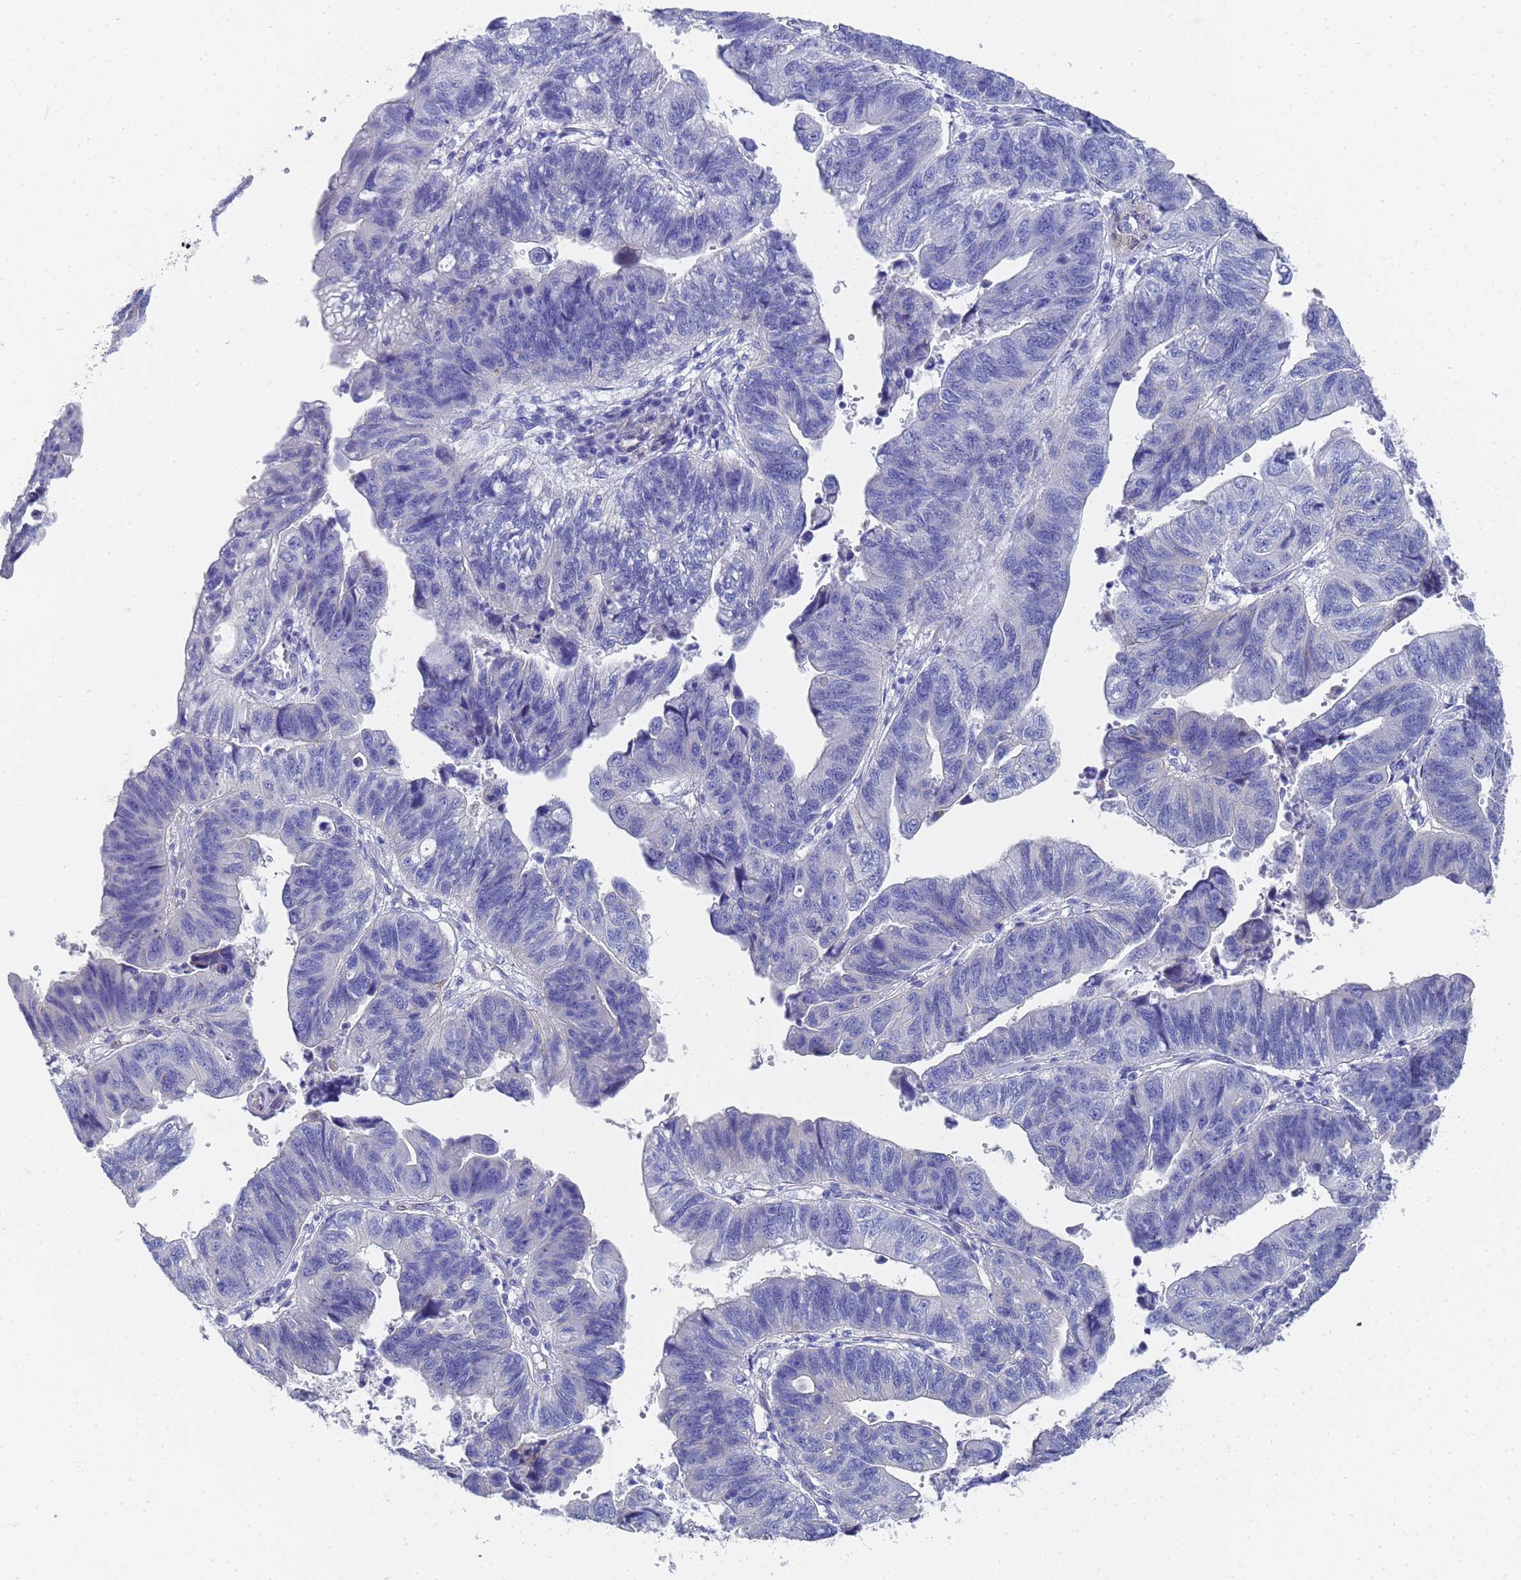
{"staining": {"intensity": "negative", "quantity": "none", "location": "none"}, "tissue": "stomach cancer", "cell_type": "Tumor cells", "image_type": "cancer", "snomed": [{"axis": "morphology", "description": "Adenocarcinoma, NOS"}, {"axis": "topography", "description": "Stomach"}], "caption": "Histopathology image shows no protein staining in tumor cells of stomach cancer tissue.", "gene": "TUBB1", "patient": {"sex": "male", "age": 59}}